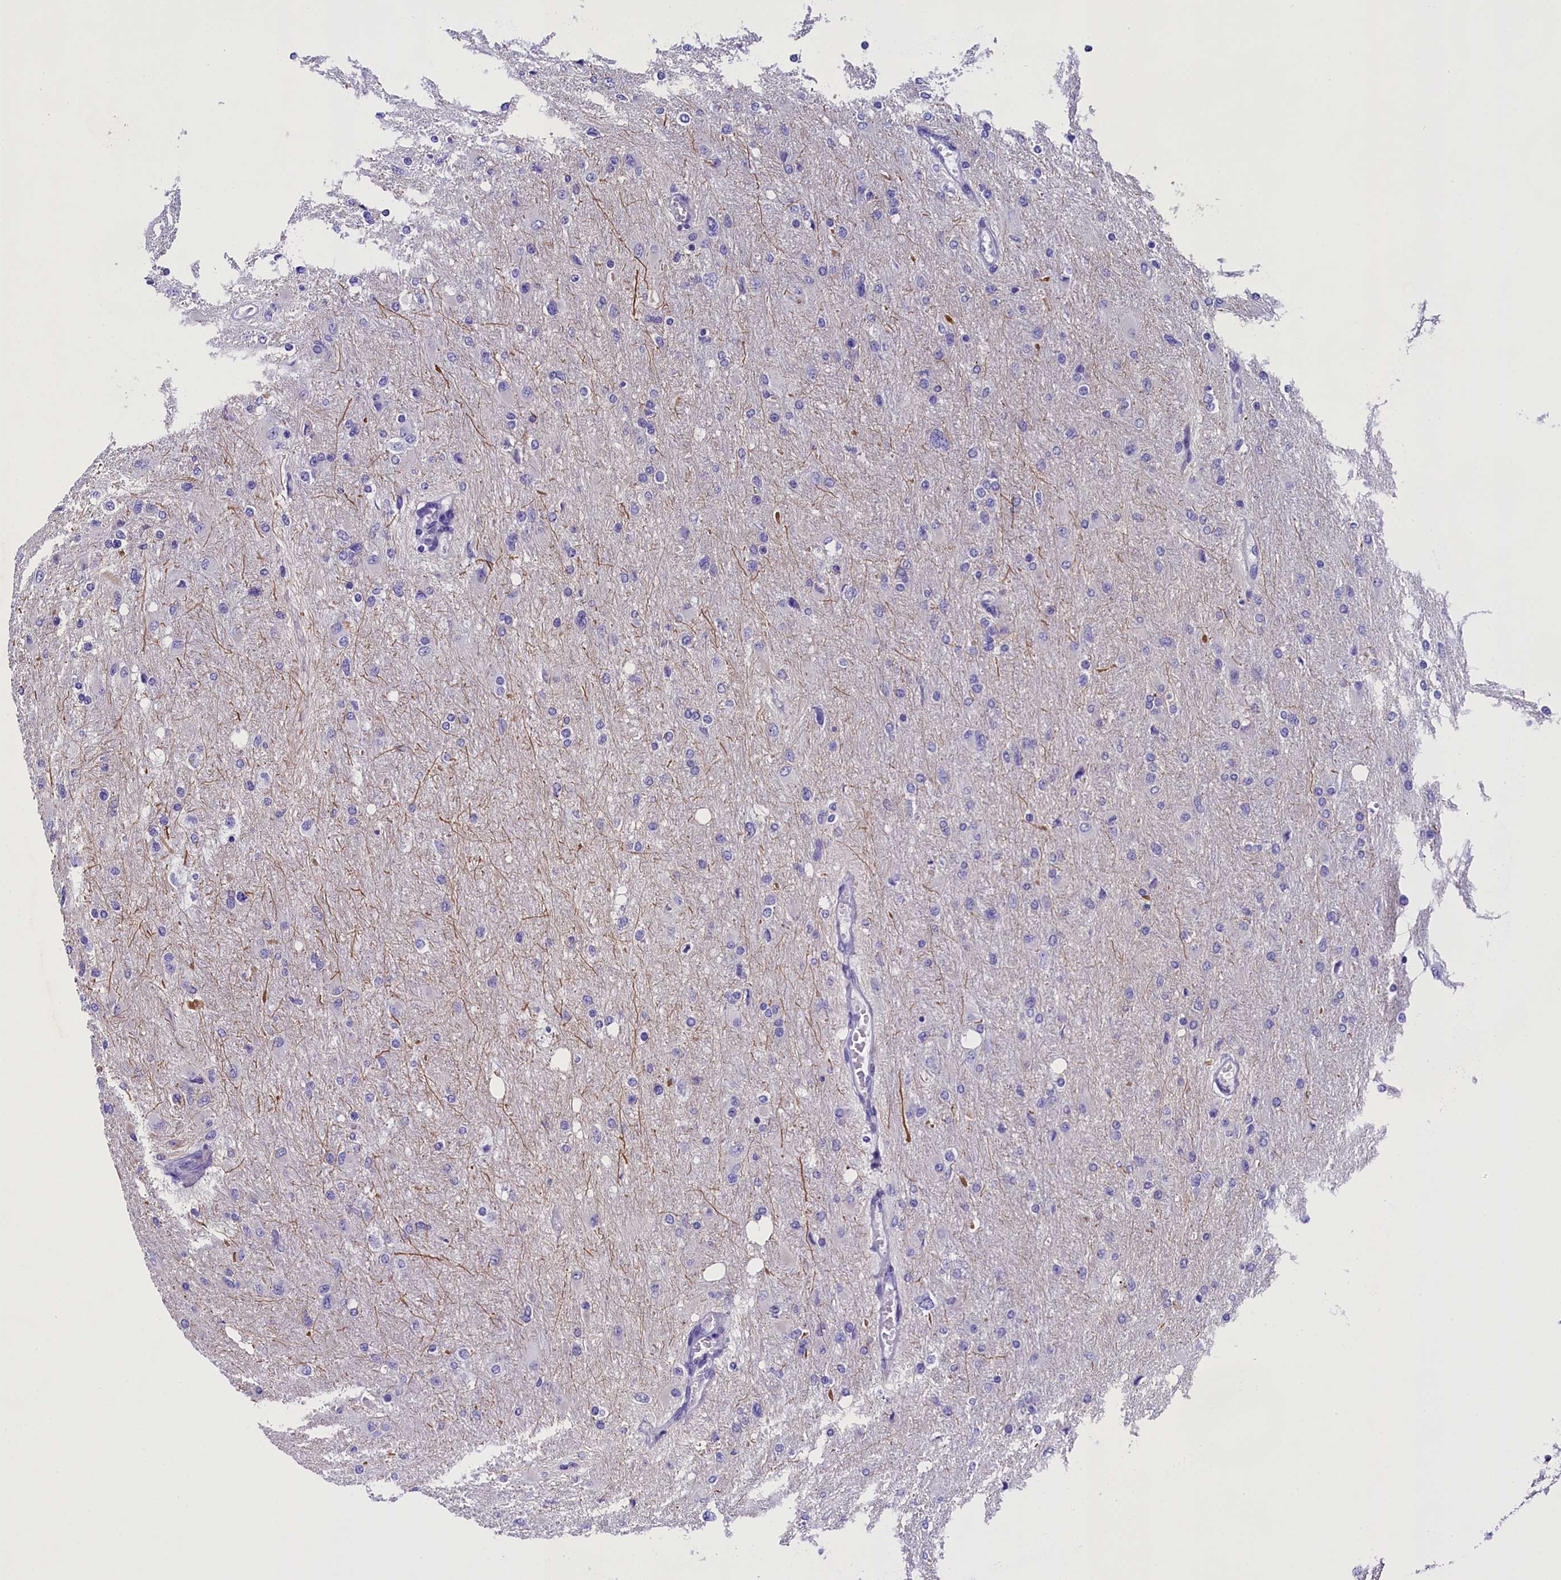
{"staining": {"intensity": "negative", "quantity": "none", "location": "none"}, "tissue": "glioma", "cell_type": "Tumor cells", "image_type": "cancer", "snomed": [{"axis": "morphology", "description": "Glioma, malignant, High grade"}, {"axis": "topography", "description": "Cerebral cortex"}], "caption": "This is a micrograph of immunohistochemistry (IHC) staining of malignant glioma (high-grade), which shows no staining in tumor cells.", "gene": "SOD3", "patient": {"sex": "female", "age": 36}}